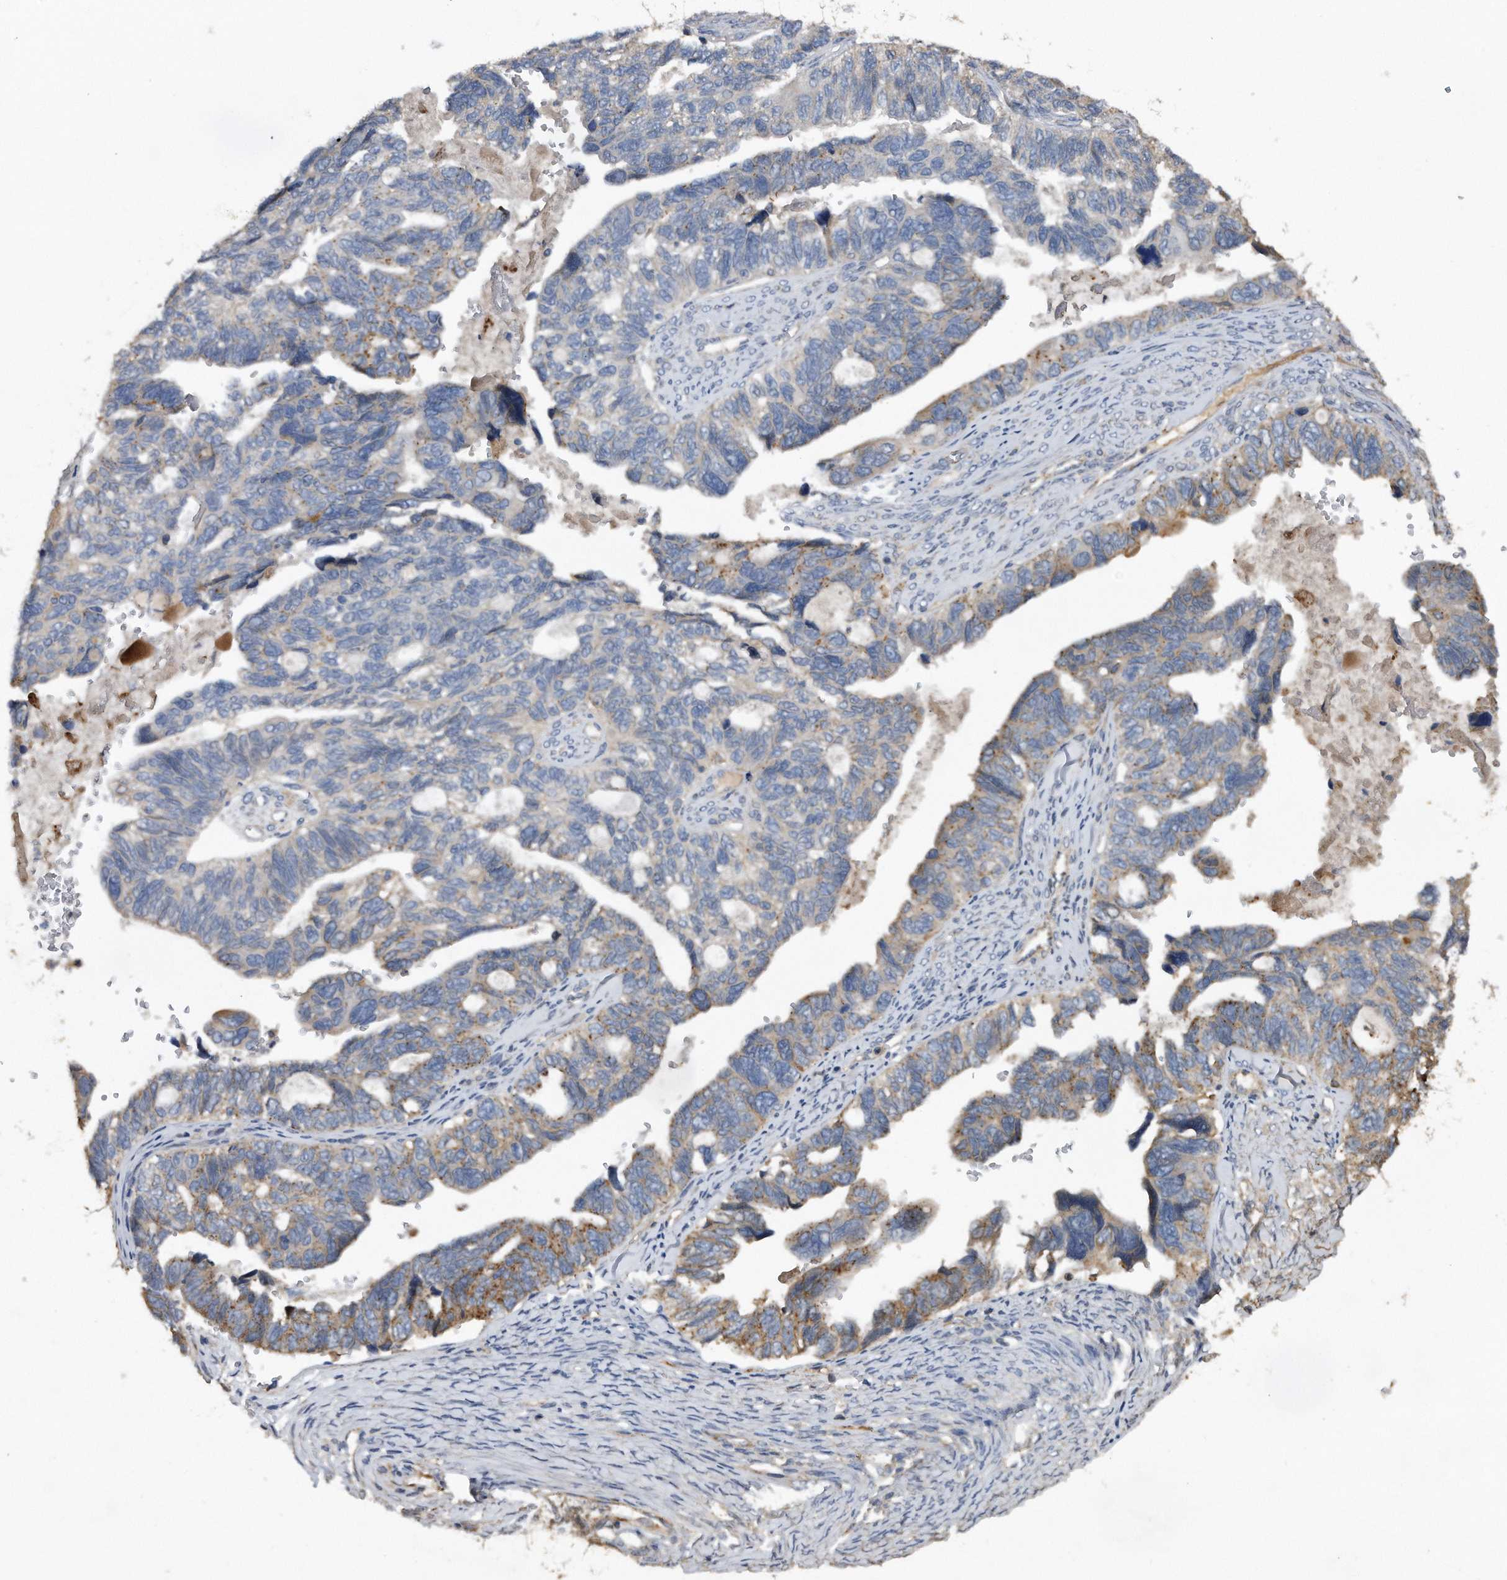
{"staining": {"intensity": "moderate", "quantity": "<25%", "location": "cytoplasmic/membranous"}, "tissue": "ovarian cancer", "cell_type": "Tumor cells", "image_type": "cancer", "snomed": [{"axis": "morphology", "description": "Cystadenocarcinoma, serous, NOS"}, {"axis": "topography", "description": "Ovary"}], "caption": "DAB (3,3'-diaminobenzidine) immunohistochemical staining of human serous cystadenocarcinoma (ovarian) exhibits moderate cytoplasmic/membranous protein expression in about <25% of tumor cells.", "gene": "KCND3", "patient": {"sex": "female", "age": 79}}